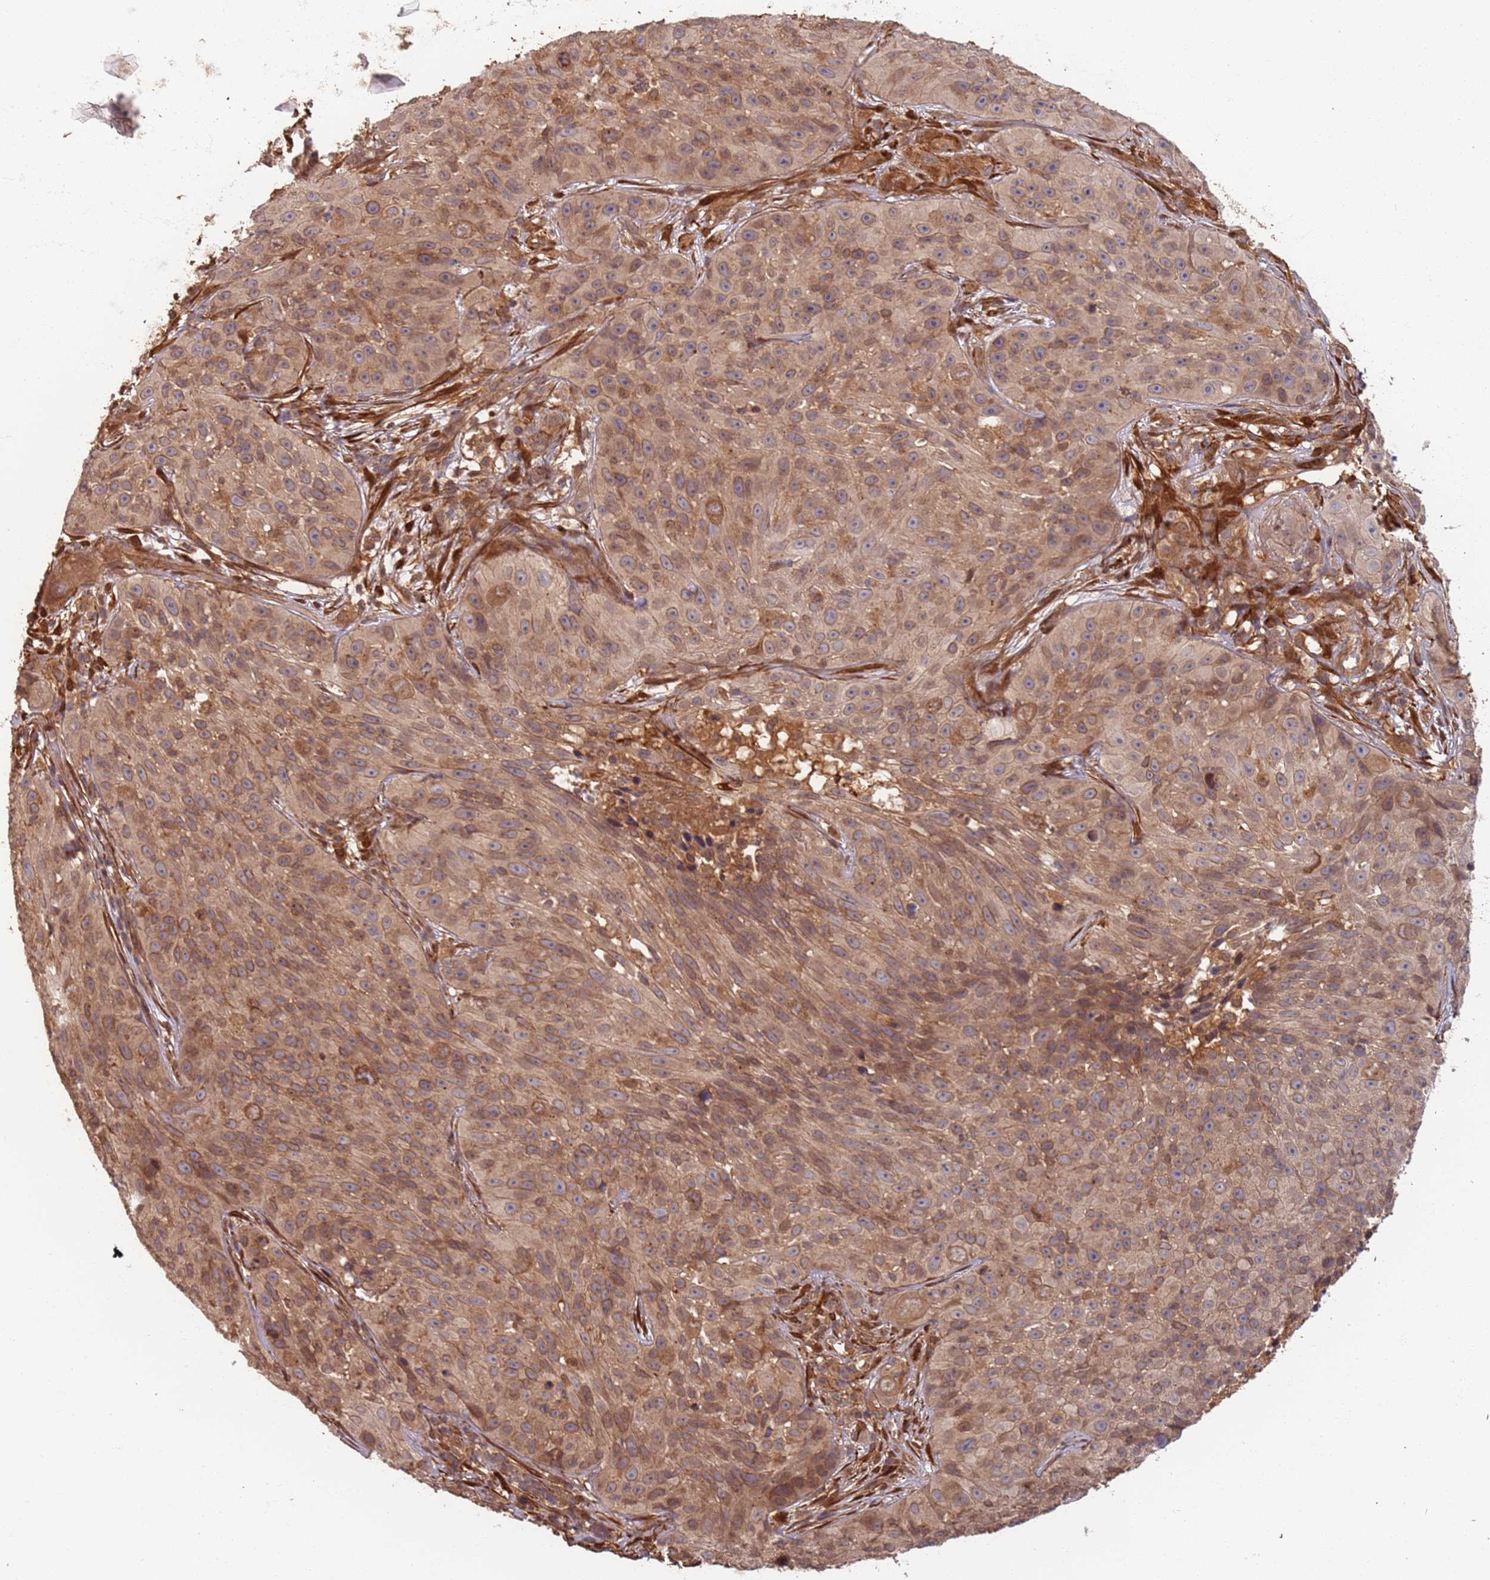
{"staining": {"intensity": "moderate", "quantity": ">75%", "location": "cytoplasmic/membranous"}, "tissue": "skin cancer", "cell_type": "Tumor cells", "image_type": "cancer", "snomed": [{"axis": "morphology", "description": "Squamous cell carcinoma, NOS"}, {"axis": "topography", "description": "Skin"}], "caption": "Protein expression by IHC displays moderate cytoplasmic/membranous staining in approximately >75% of tumor cells in skin cancer.", "gene": "SDCCAG8", "patient": {"sex": "female", "age": 87}}